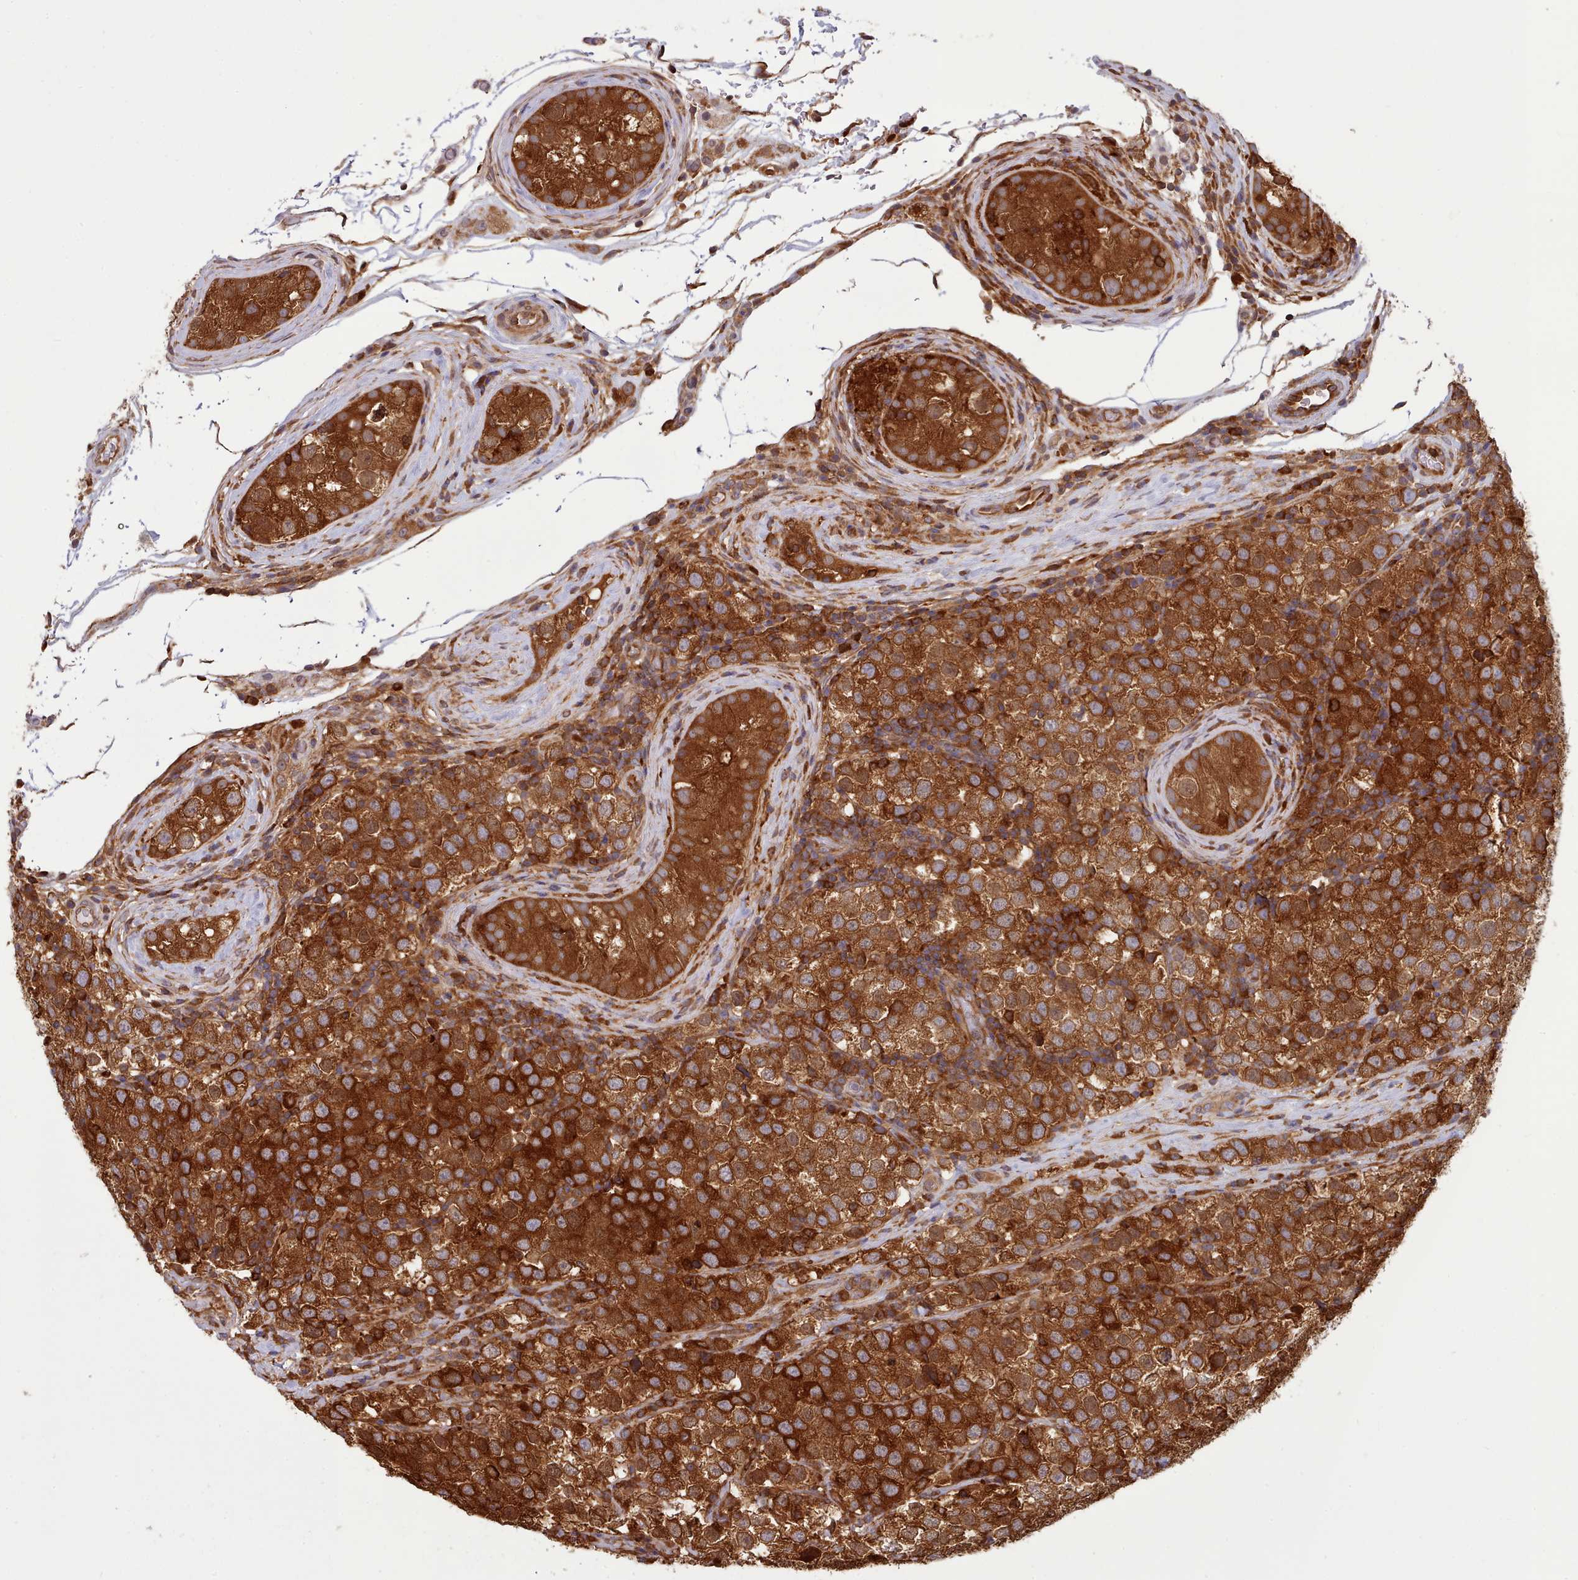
{"staining": {"intensity": "strong", "quantity": ">75%", "location": "cytoplasmic/membranous"}, "tissue": "testis cancer", "cell_type": "Tumor cells", "image_type": "cancer", "snomed": [{"axis": "morphology", "description": "Seminoma, NOS"}, {"axis": "topography", "description": "Testis"}], "caption": "Immunohistochemistry photomicrograph of human testis cancer (seminoma) stained for a protein (brown), which shows high levels of strong cytoplasmic/membranous positivity in about >75% of tumor cells.", "gene": "SLC4A9", "patient": {"sex": "male", "age": 34}}